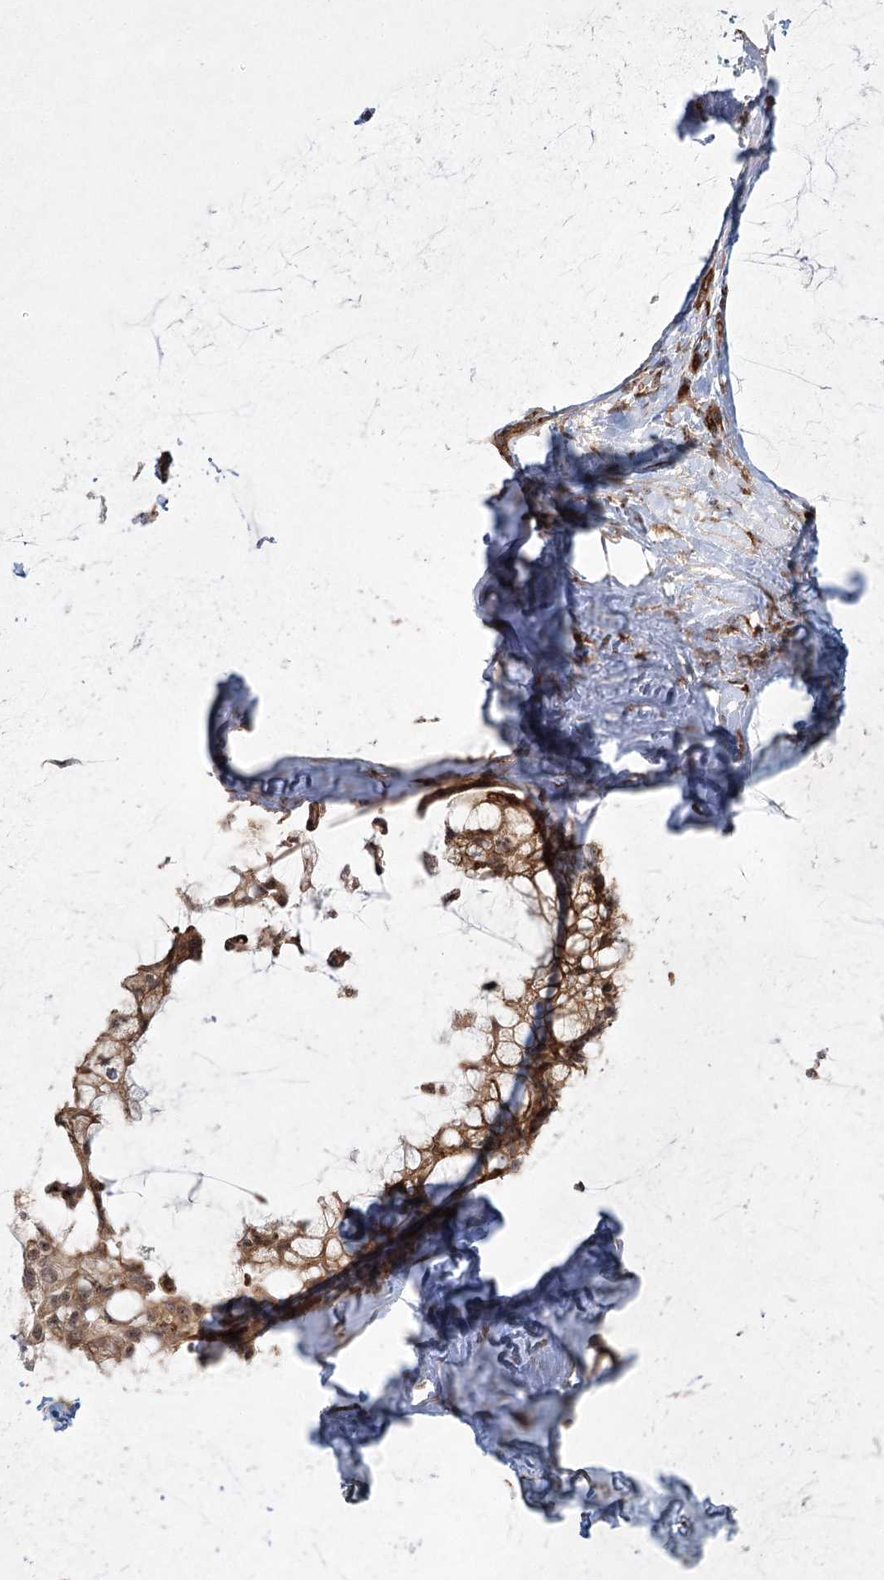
{"staining": {"intensity": "moderate", "quantity": ">75%", "location": "cytoplasmic/membranous"}, "tissue": "ovarian cancer", "cell_type": "Tumor cells", "image_type": "cancer", "snomed": [{"axis": "morphology", "description": "Cystadenocarcinoma, mucinous, NOS"}, {"axis": "topography", "description": "Ovary"}], "caption": "Ovarian cancer stained for a protein shows moderate cytoplasmic/membranous positivity in tumor cells.", "gene": "ARHGAP31", "patient": {"sex": "female", "age": 39}}